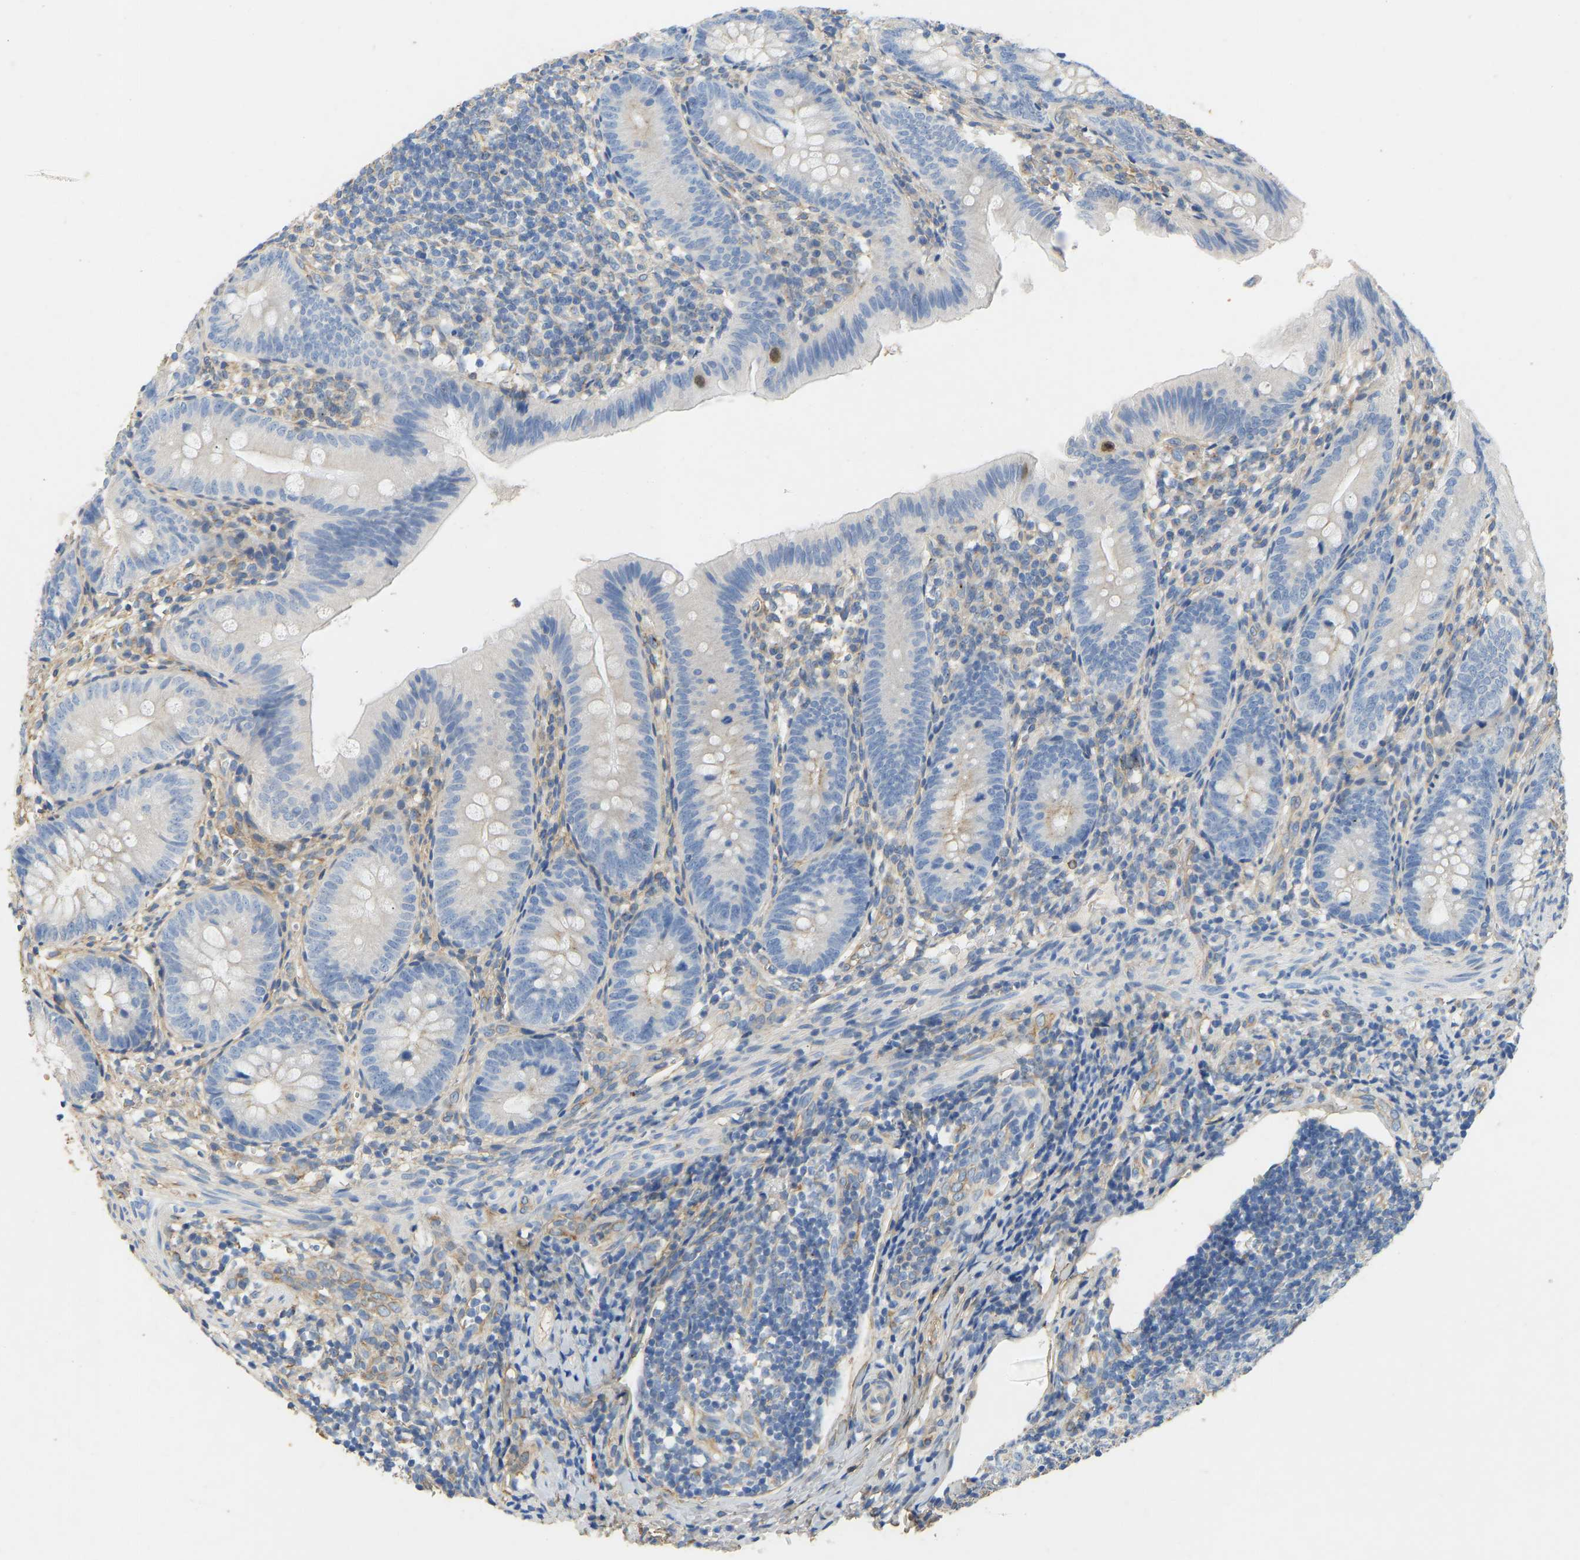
{"staining": {"intensity": "weak", "quantity": "<25%", "location": "cytoplasmic/membranous"}, "tissue": "appendix", "cell_type": "Glandular cells", "image_type": "normal", "snomed": [{"axis": "morphology", "description": "Normal tissue, NOS"}, {"axis": "topography", "description": "Appendix"}], "caption": "Appendix stained for a protein using IHC demonstrates no expression glandular cells.", "gene": "TECTA", "patient": {"sex": "male", "age": 1}}